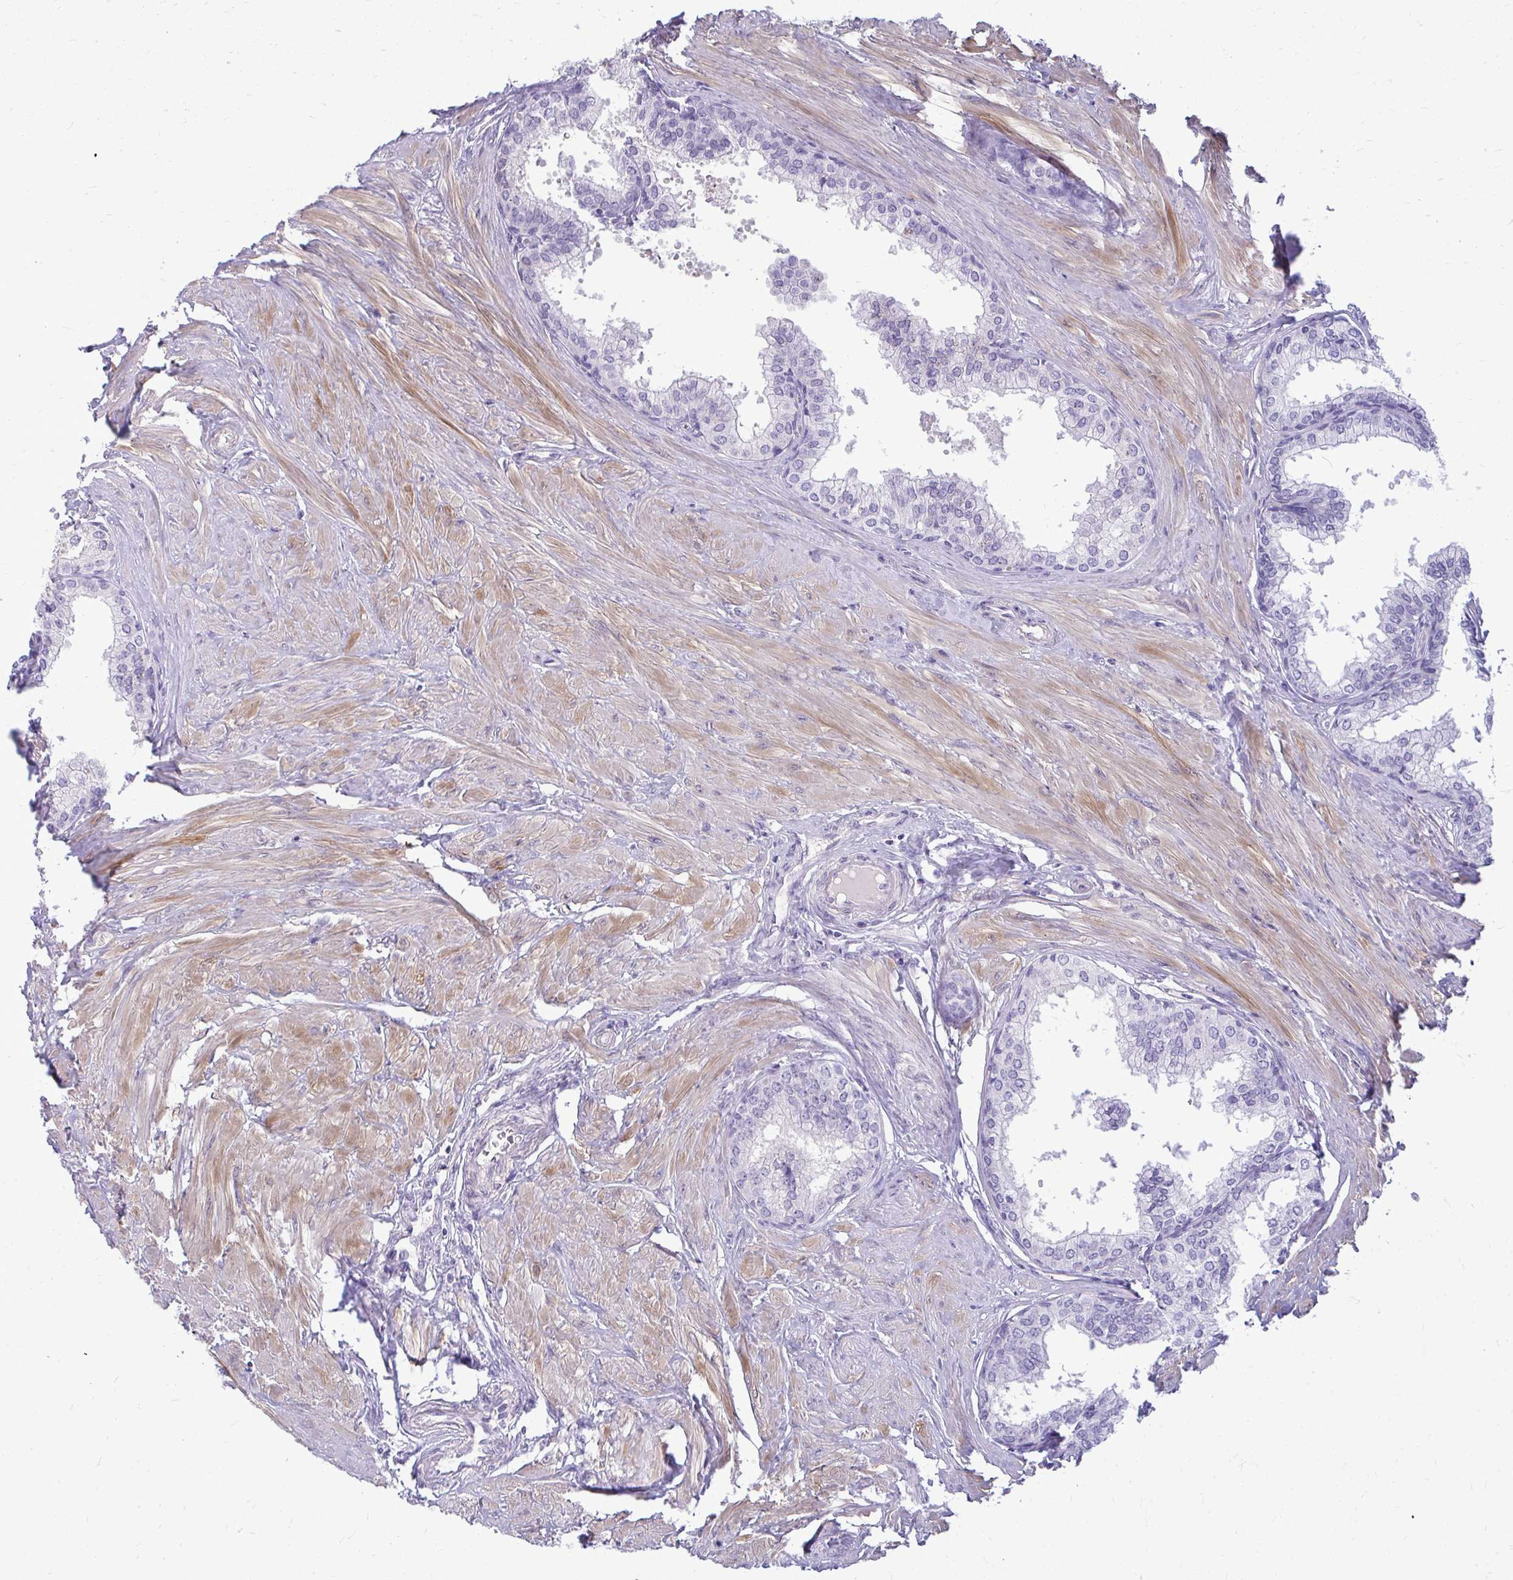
{"staining": {"intensity": "negative", "quantity": "none", "location": "none"}, "tissue": "prostate", "cell_type": "Glandular cells", "image_type": "normal", "snomed": [{"axis": "morphology", "description": "Normal tissue, NOS"}, {"axis": "topography", "description": "Prostate"}, {"axis": "topography", "description": "Peripheral nerve tissue"}], "caption": "A micrograph of human prostate is negative for staining in glandular cells. (Brightfield microscopy of DAB (3,3'-diaminobenzidine) immunohistochemistry at high magnification).", "gene": "FABP3", "patient": {"sex": "male", "age": 55}}